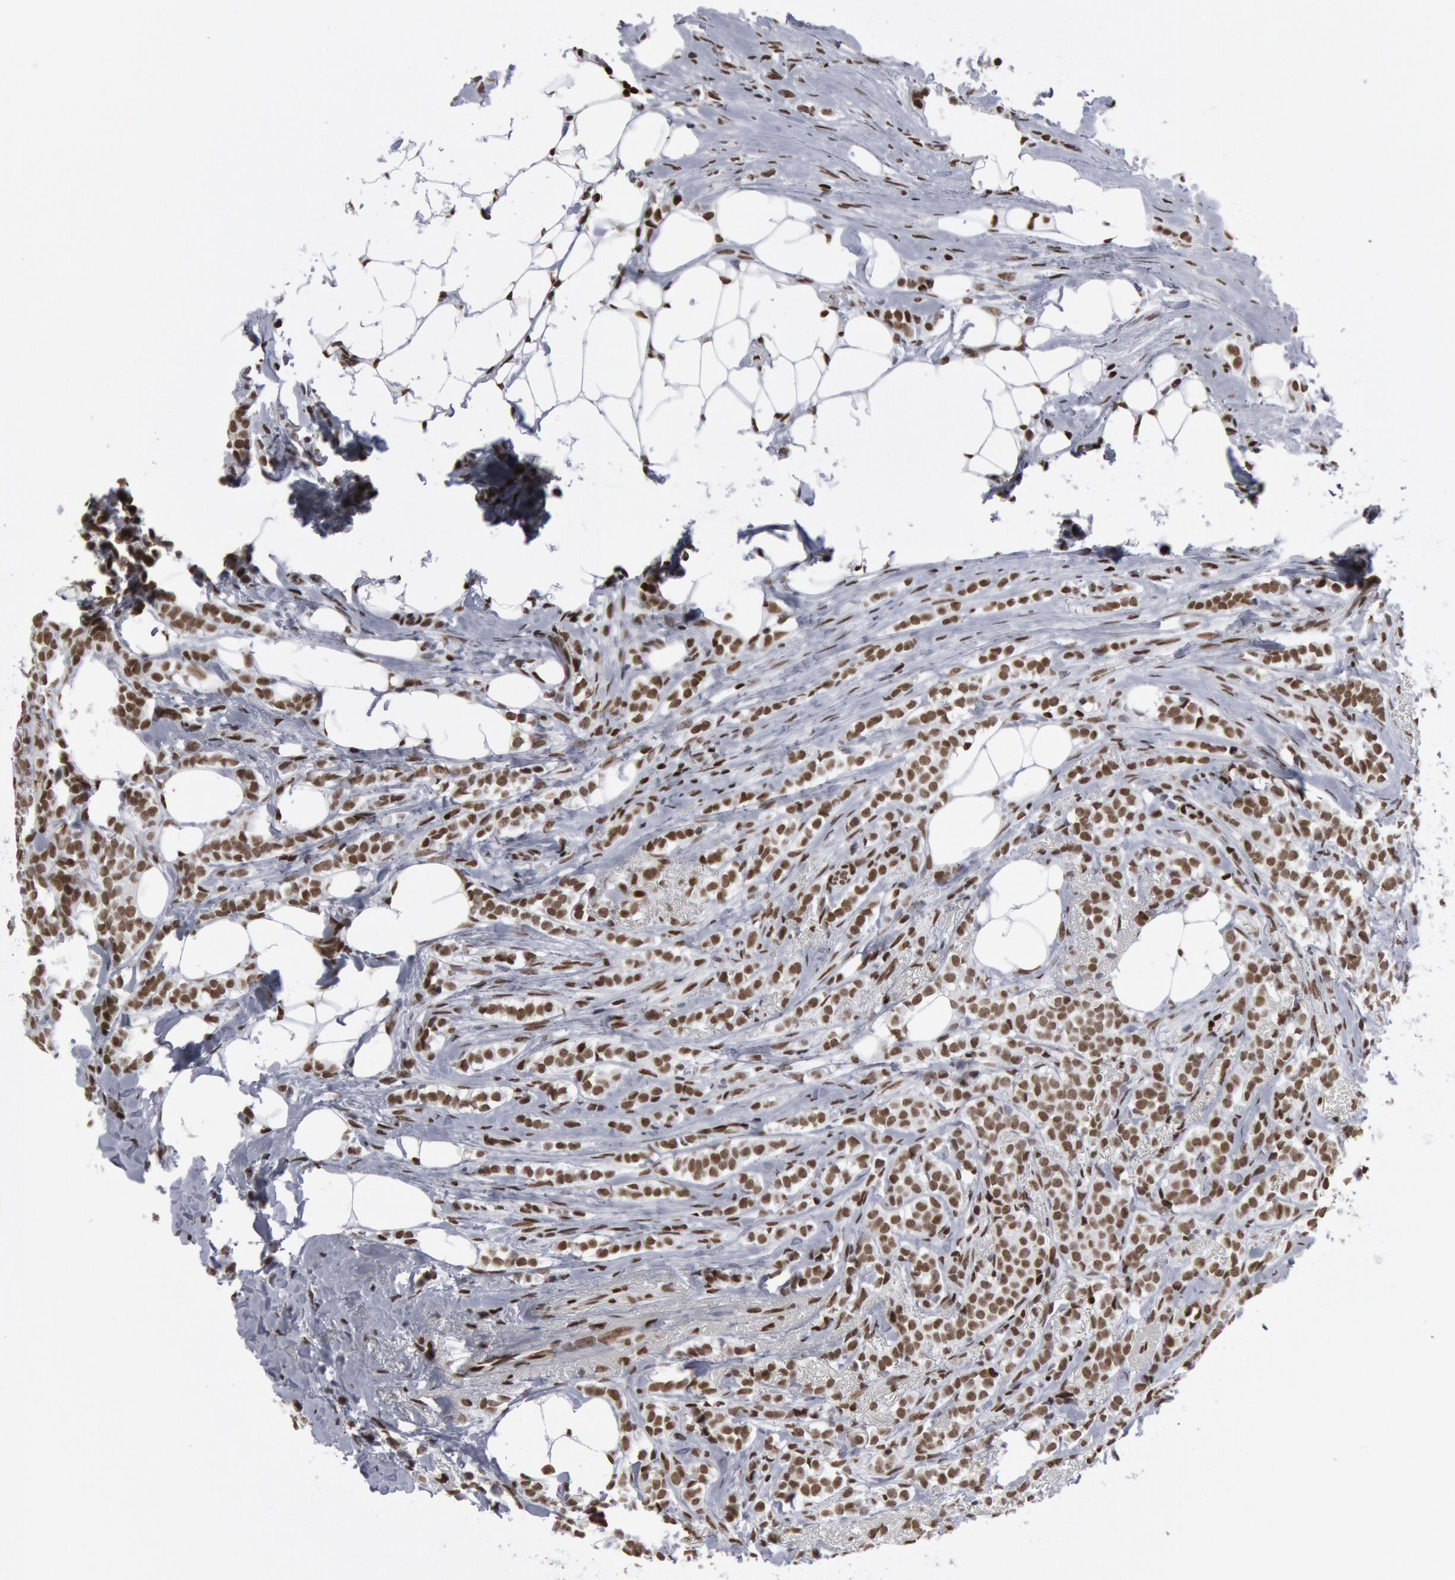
{"staining": {"intensity": "moderate", "quantity": ">75%", "location": "nuclear"}, "tissue": "breast cancer", "cell_type": "Tumor cells", "image_type": "cancer", "snomed": [{"axis": "morphology", "description": "Lobular carcinoma"}, {"axis": "topography", "description": "Breast"}], "caption": "Protein staining displays moderate nuclear expression in approximately >75% of tumor cells in lobular carcinoma (breast).", "gene": "MECP2", "patient": {"sex": "female", "age": 56}}